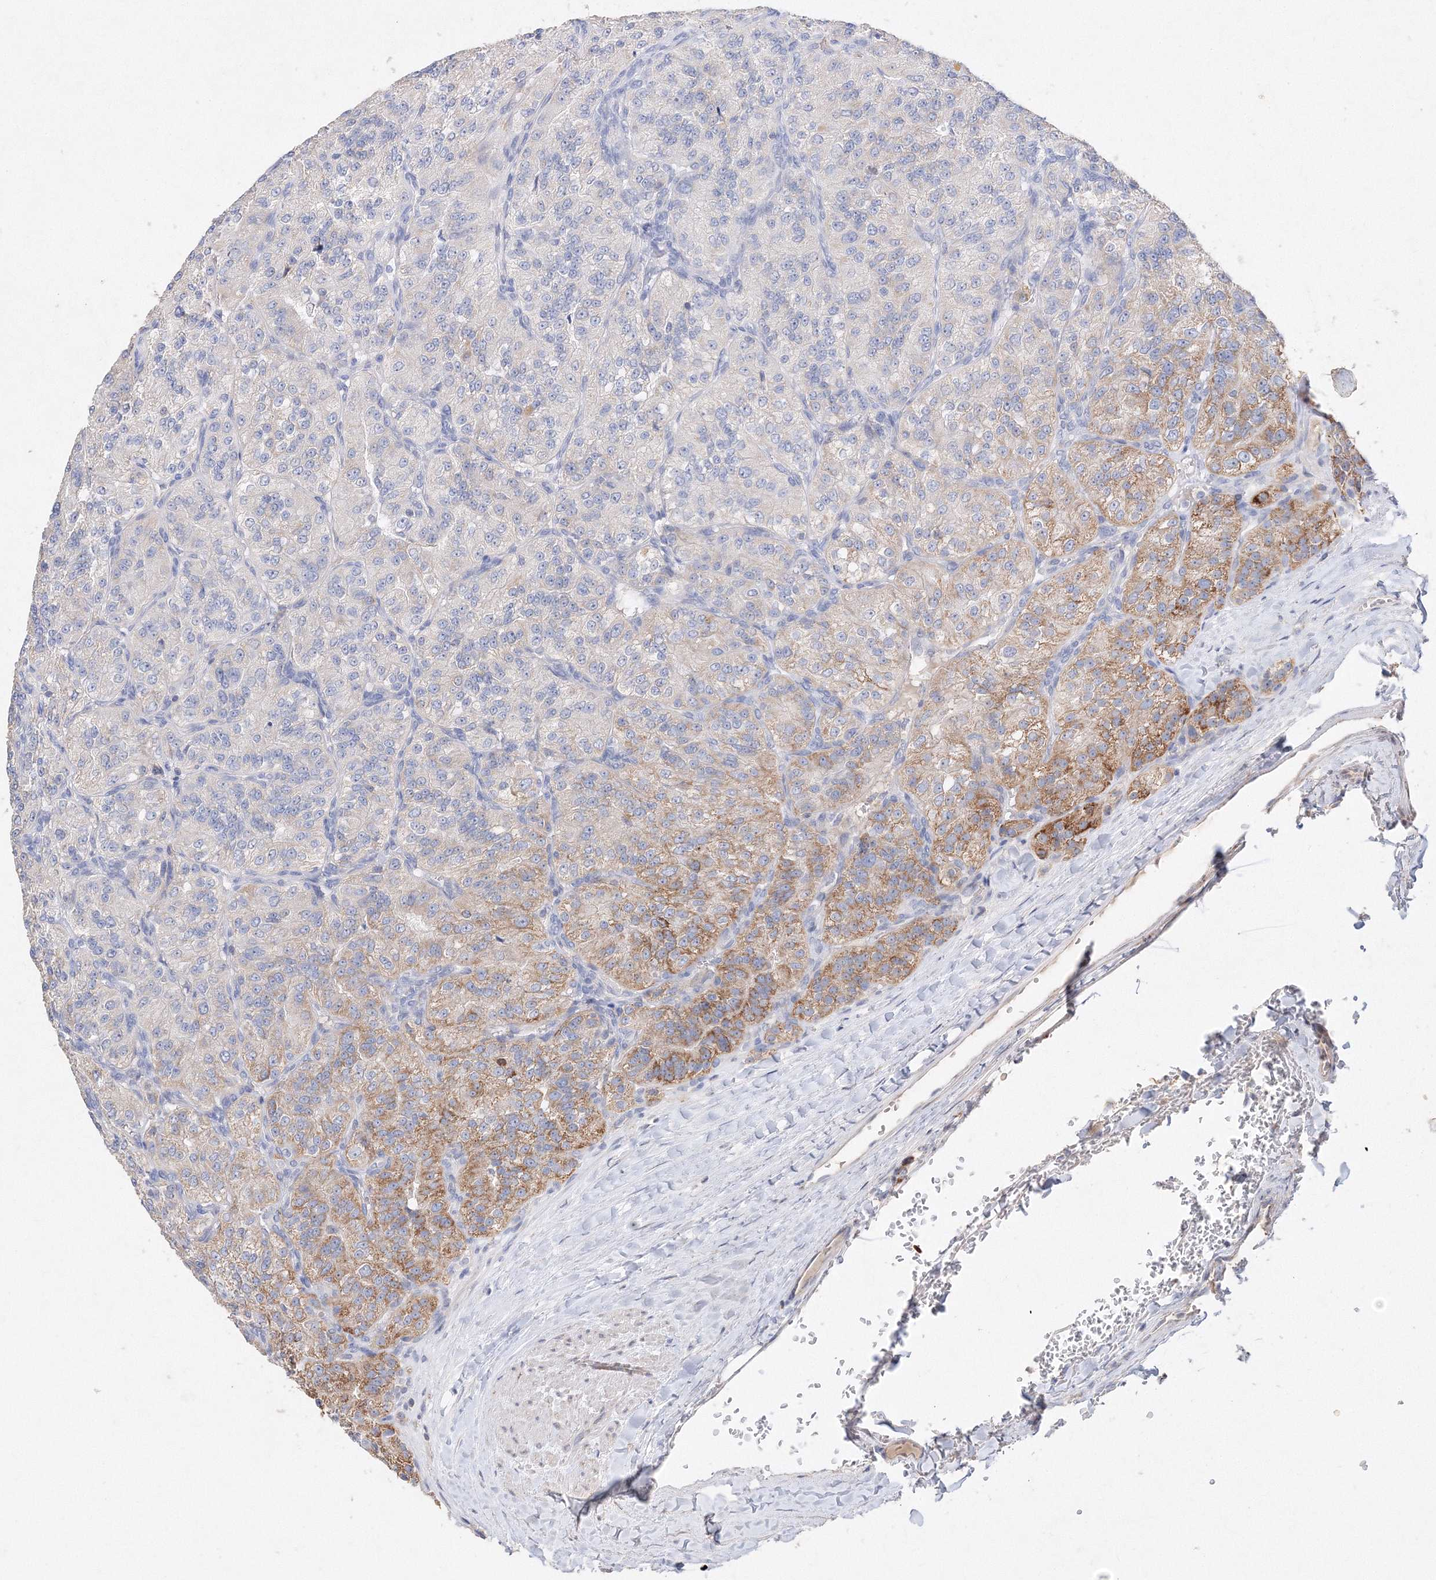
{"staining": {"intensity": "moderate", "quantity": "<25%", "location": "cytoplasmic/membranous"}, "tissue": "renal cancer", "cell_type": "Tumor cells", "image_type": "cancer", "snomed": [{"axis": "morphology", "description": "Adenocarcinoma, NOS"}, {"axis": "topography", "description": "Kidney"}], "caption": "Renal cancer tissue exhibits moderate cytoplasmic/membranous positivity in about <25% of tumor cells, visualized by immunohistochemistry.", "gene": "GLS", "patient": {"sex": "female", "age": 63}}